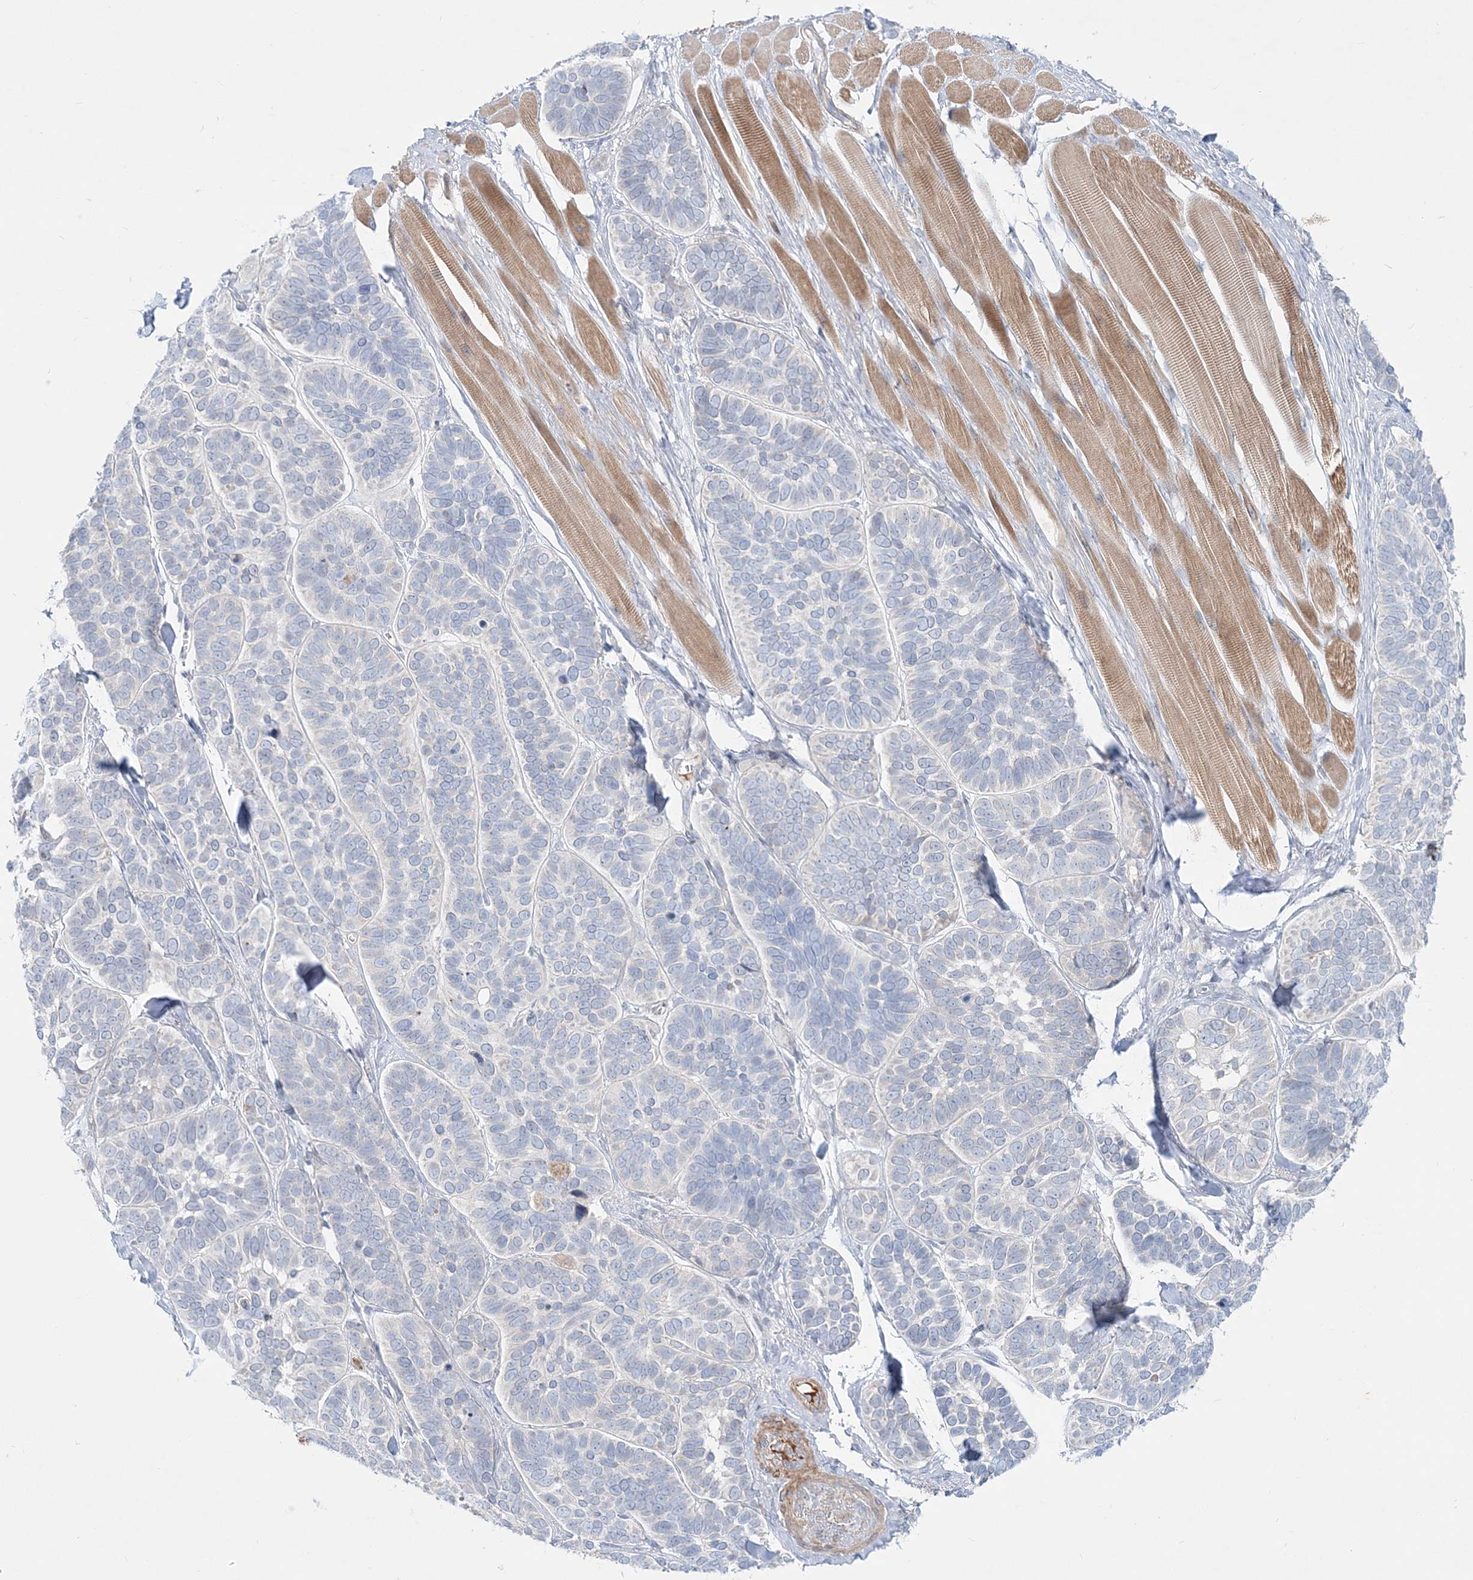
{"staining": {"intensity": "negative", "quantity": "none", "location": "none"}, "tissue": "skin cancer", "cell_type": "Tumor cells", "image_type": "cancer", "snomed": [{"axis": "morphology", "description": "Basal cell carcinoma"}, {"axis": "topography", "description": "Skin"}], "caption": "IHC photomicrograph of human skin cancer stained for a protein (brown), which shows no staining in tumor cells.", "gene": "DNAH5", "patient": {"sex": "male", "age": 62}}